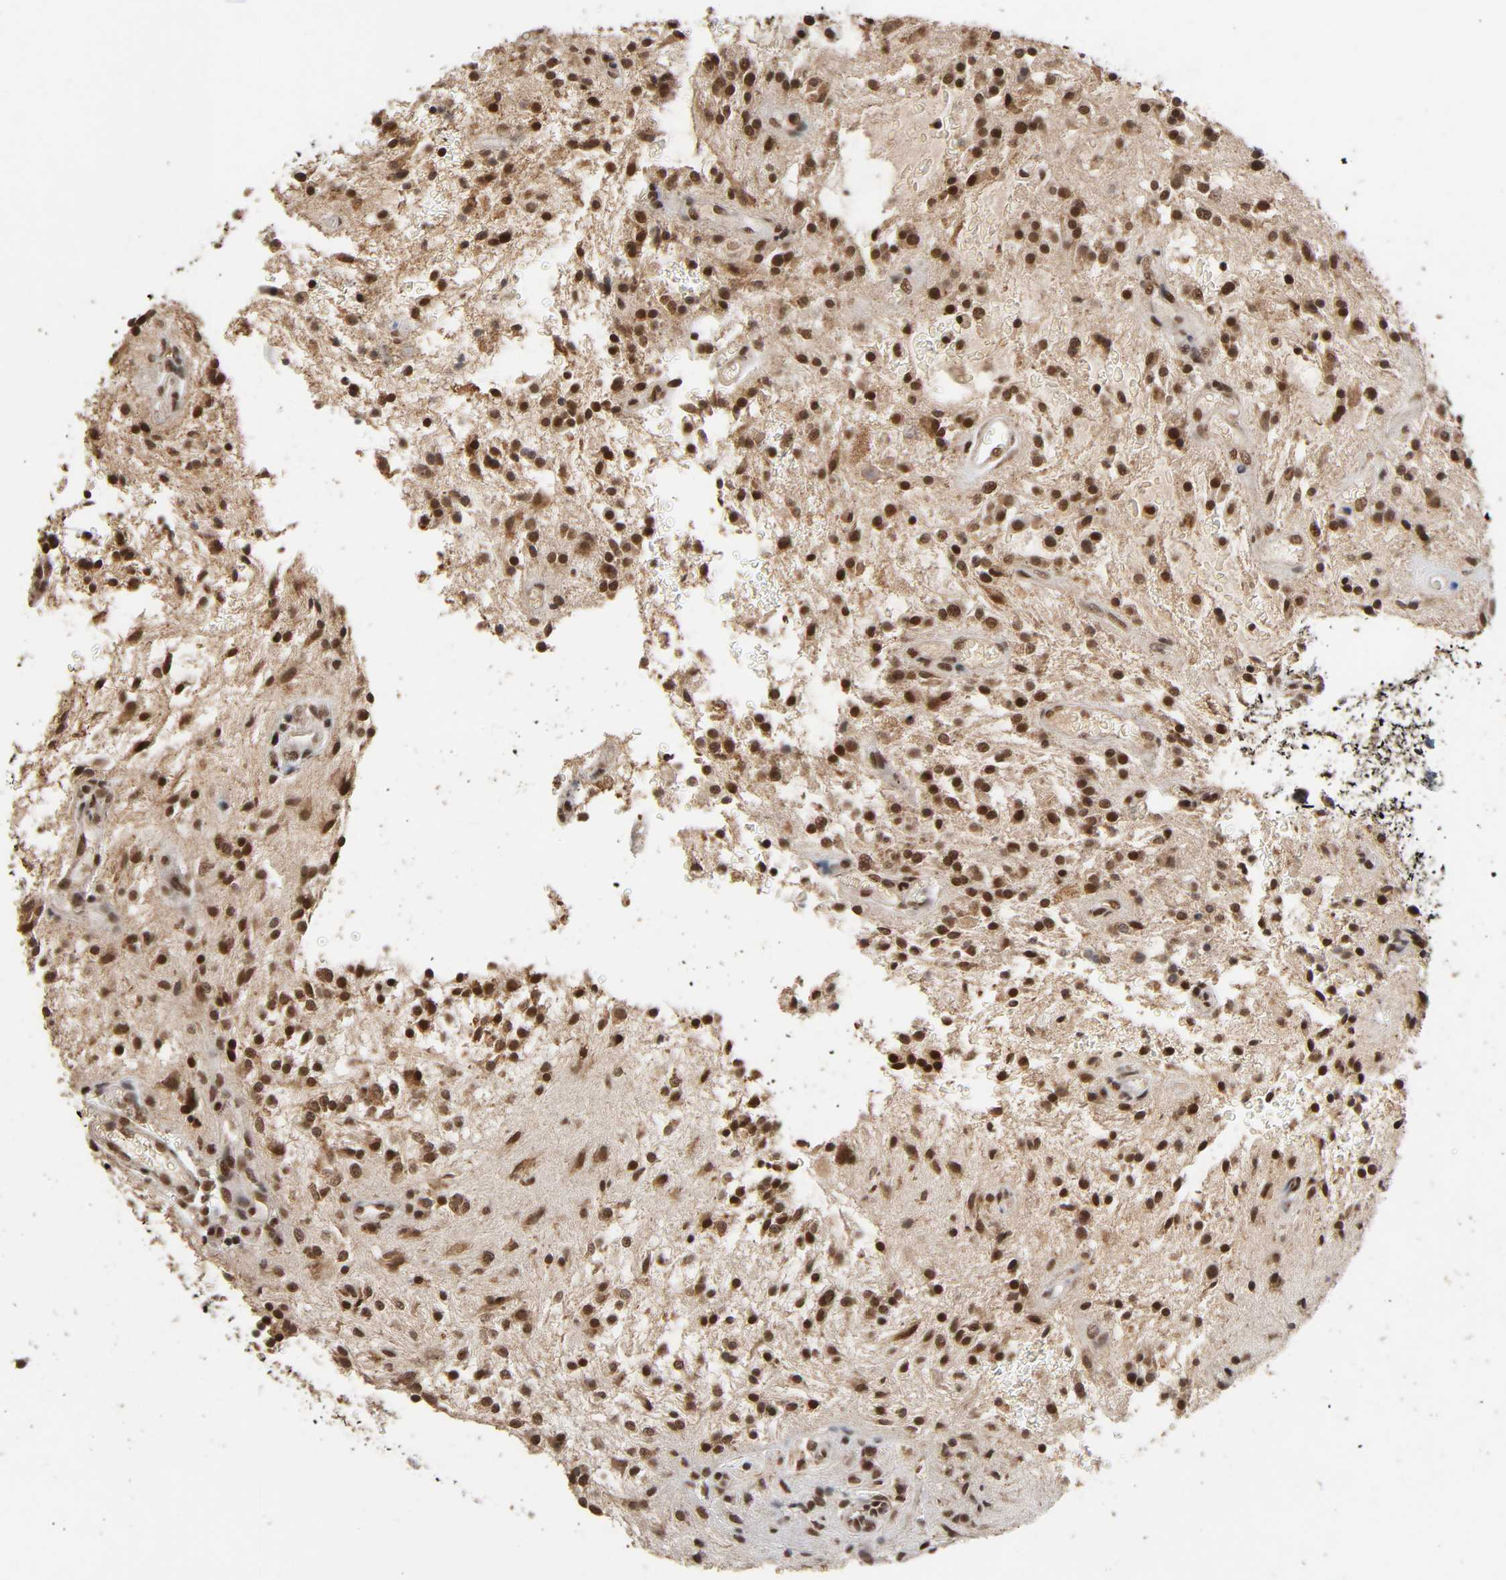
{"staining": {"intensity": "strong", "quantity": ">75%", "location": "nuclear"}, "tissue": "glioma", "cell_type": "Tumor cells", "image_type": "cancer", "snomed": [{"axis": "morphology", "description": "Glioma, malignant, NOS"}, {"axis": "topography", "description": "Cerebellum"}], "caption": "Glioma (malignant) tissue reveals strong nuclear expression in about >75% of tumor cells, visualized by immunohistochemistry. The staining was performed using DAB to visualize the protein expression in brown, while the nuclei were stained in blue with hematoxylin (Magnification: 20x).", "gene": "ZNF384", "patient": {"sex": "female", "age": 10}}